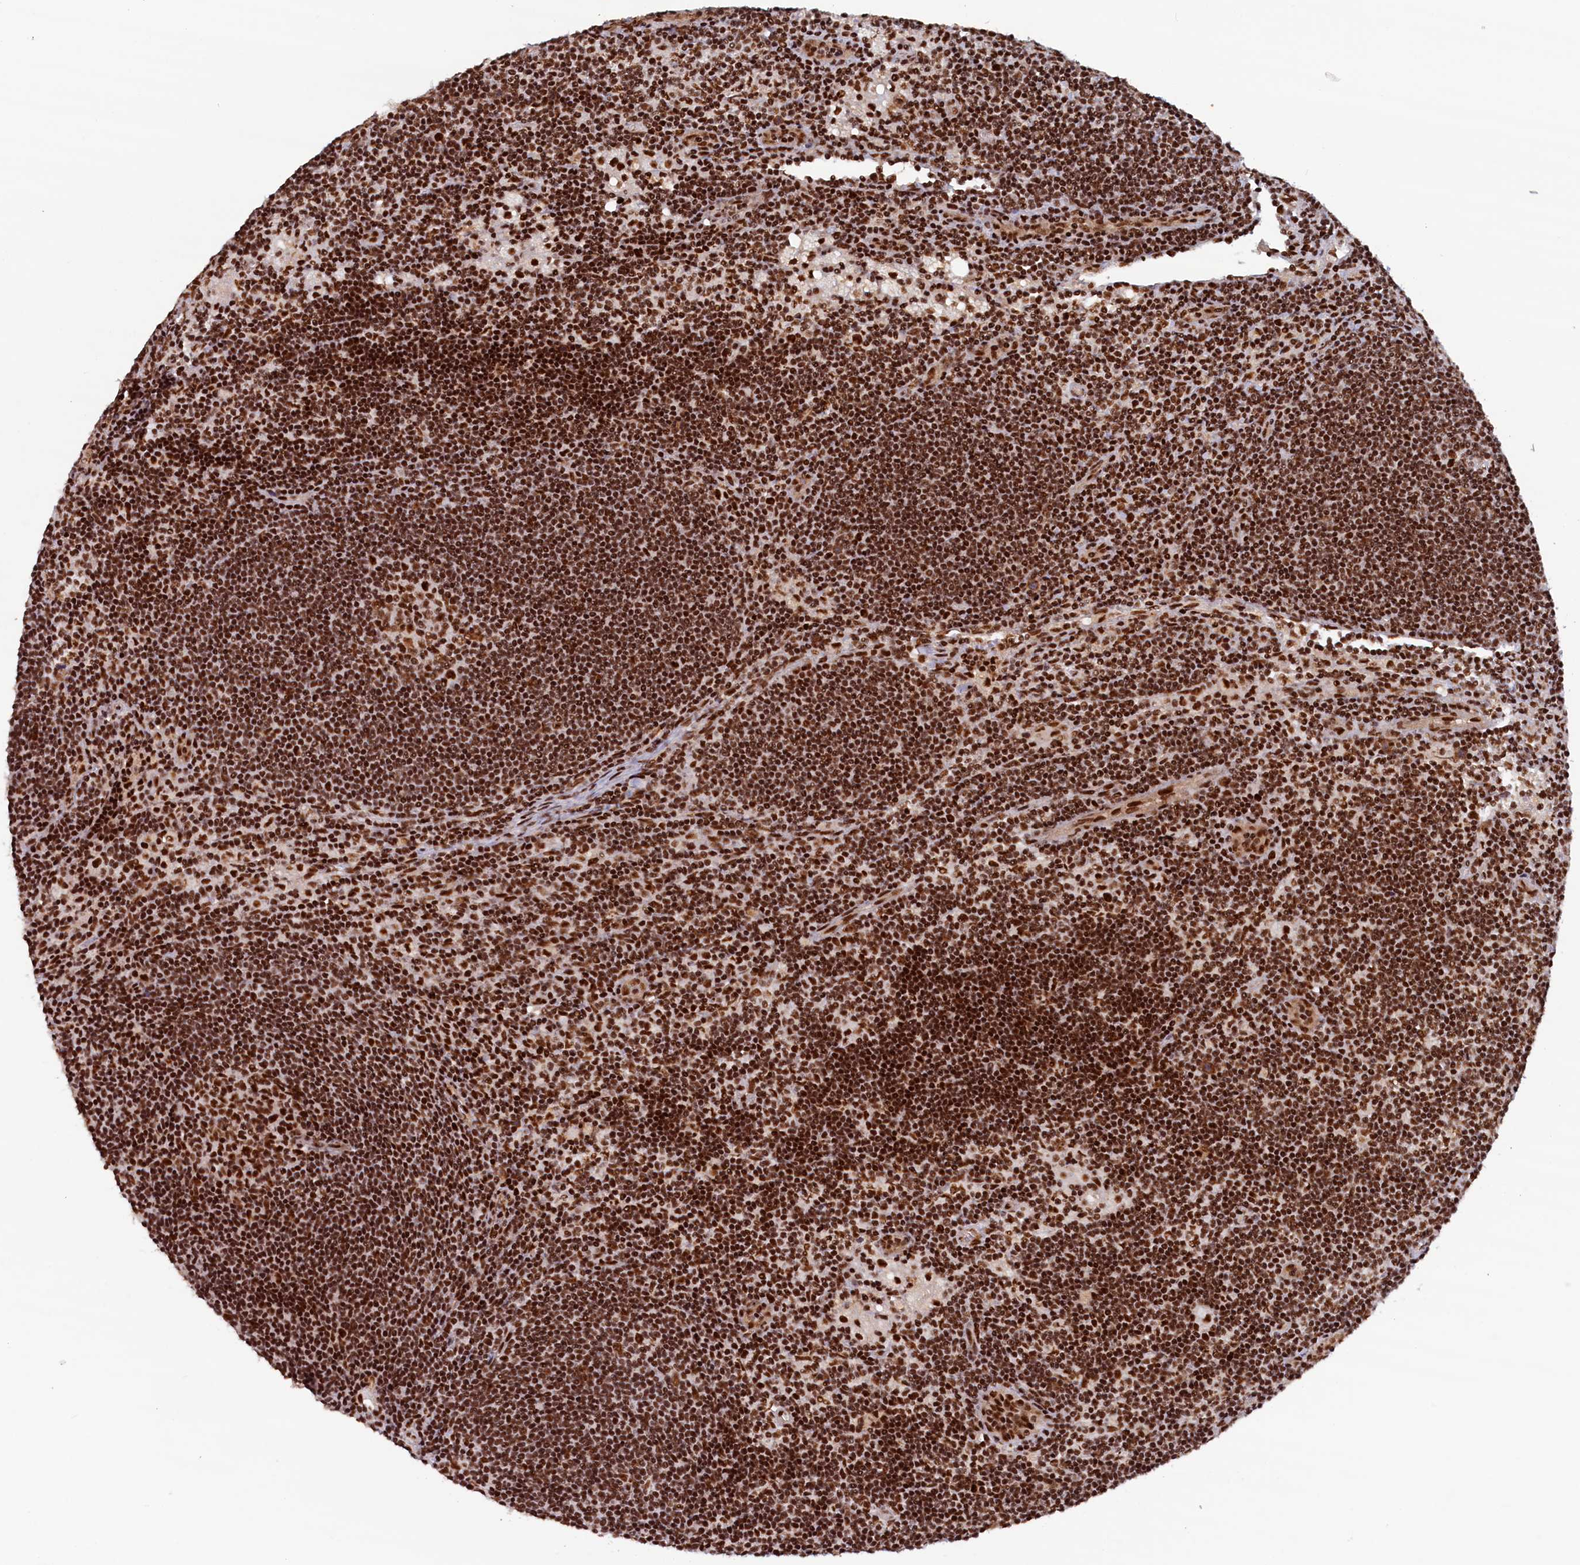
{"staining": {"intensity": "strong", "quantity": ">75%", "location": "nuclear"}, "tissue": "lymph node", "cell_type": "Germinal center cells", "image_type": "normal", "snomed": [{"axis": "morphology", "description": "Normal tissue, NOS"}, {"axis": "topography", "description": "Lymph node"}], "caption": "A photomicrograph of lymph node stained for a protein reveals strong nuclear brown staining in germinal center cells.", "gene": "ZC3H18", "patient": {"sex": "male", "age": 24}}